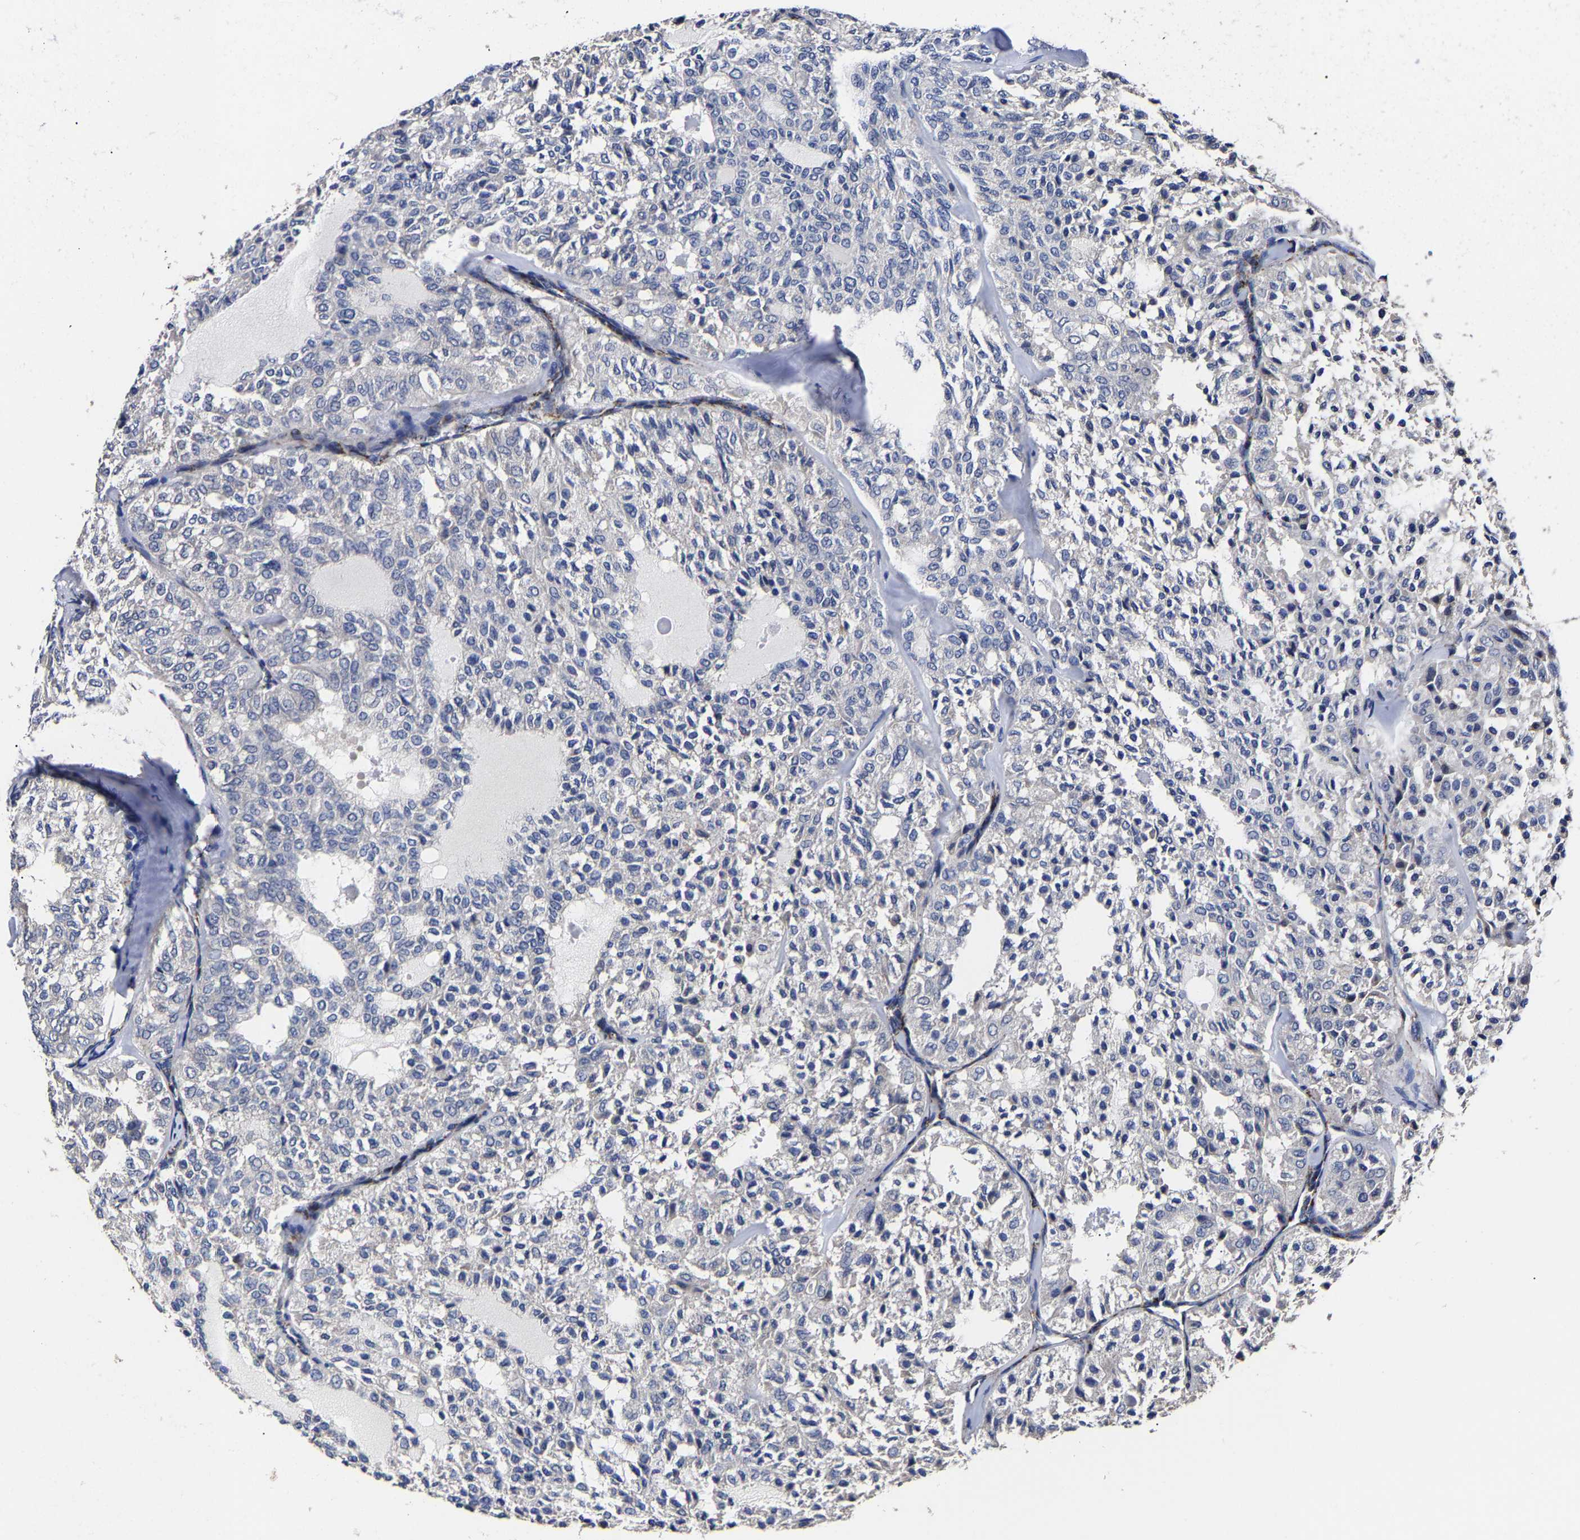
{"staining": {"intensity": "negative", "quantity": "none", "location": "none"}, "tissue": "thyroid cancer", "cell_type": "Tumor cells", "image_type": "cancer", "snomed": [{"axis": "morphology", "description": "Follicular adenoma carcinoma, NOS"}, {"axis": "topography", "description": "Thyroid gland"}], "caption": "A high-resolution histopathology image shows immunohistochemistry (IHC) staining of follicular adenoma carcinoma (thyroid), which shows no significant staining in tumor cells.", "gene": "AASS", "patient": {"sex": "male", "age": 75}}